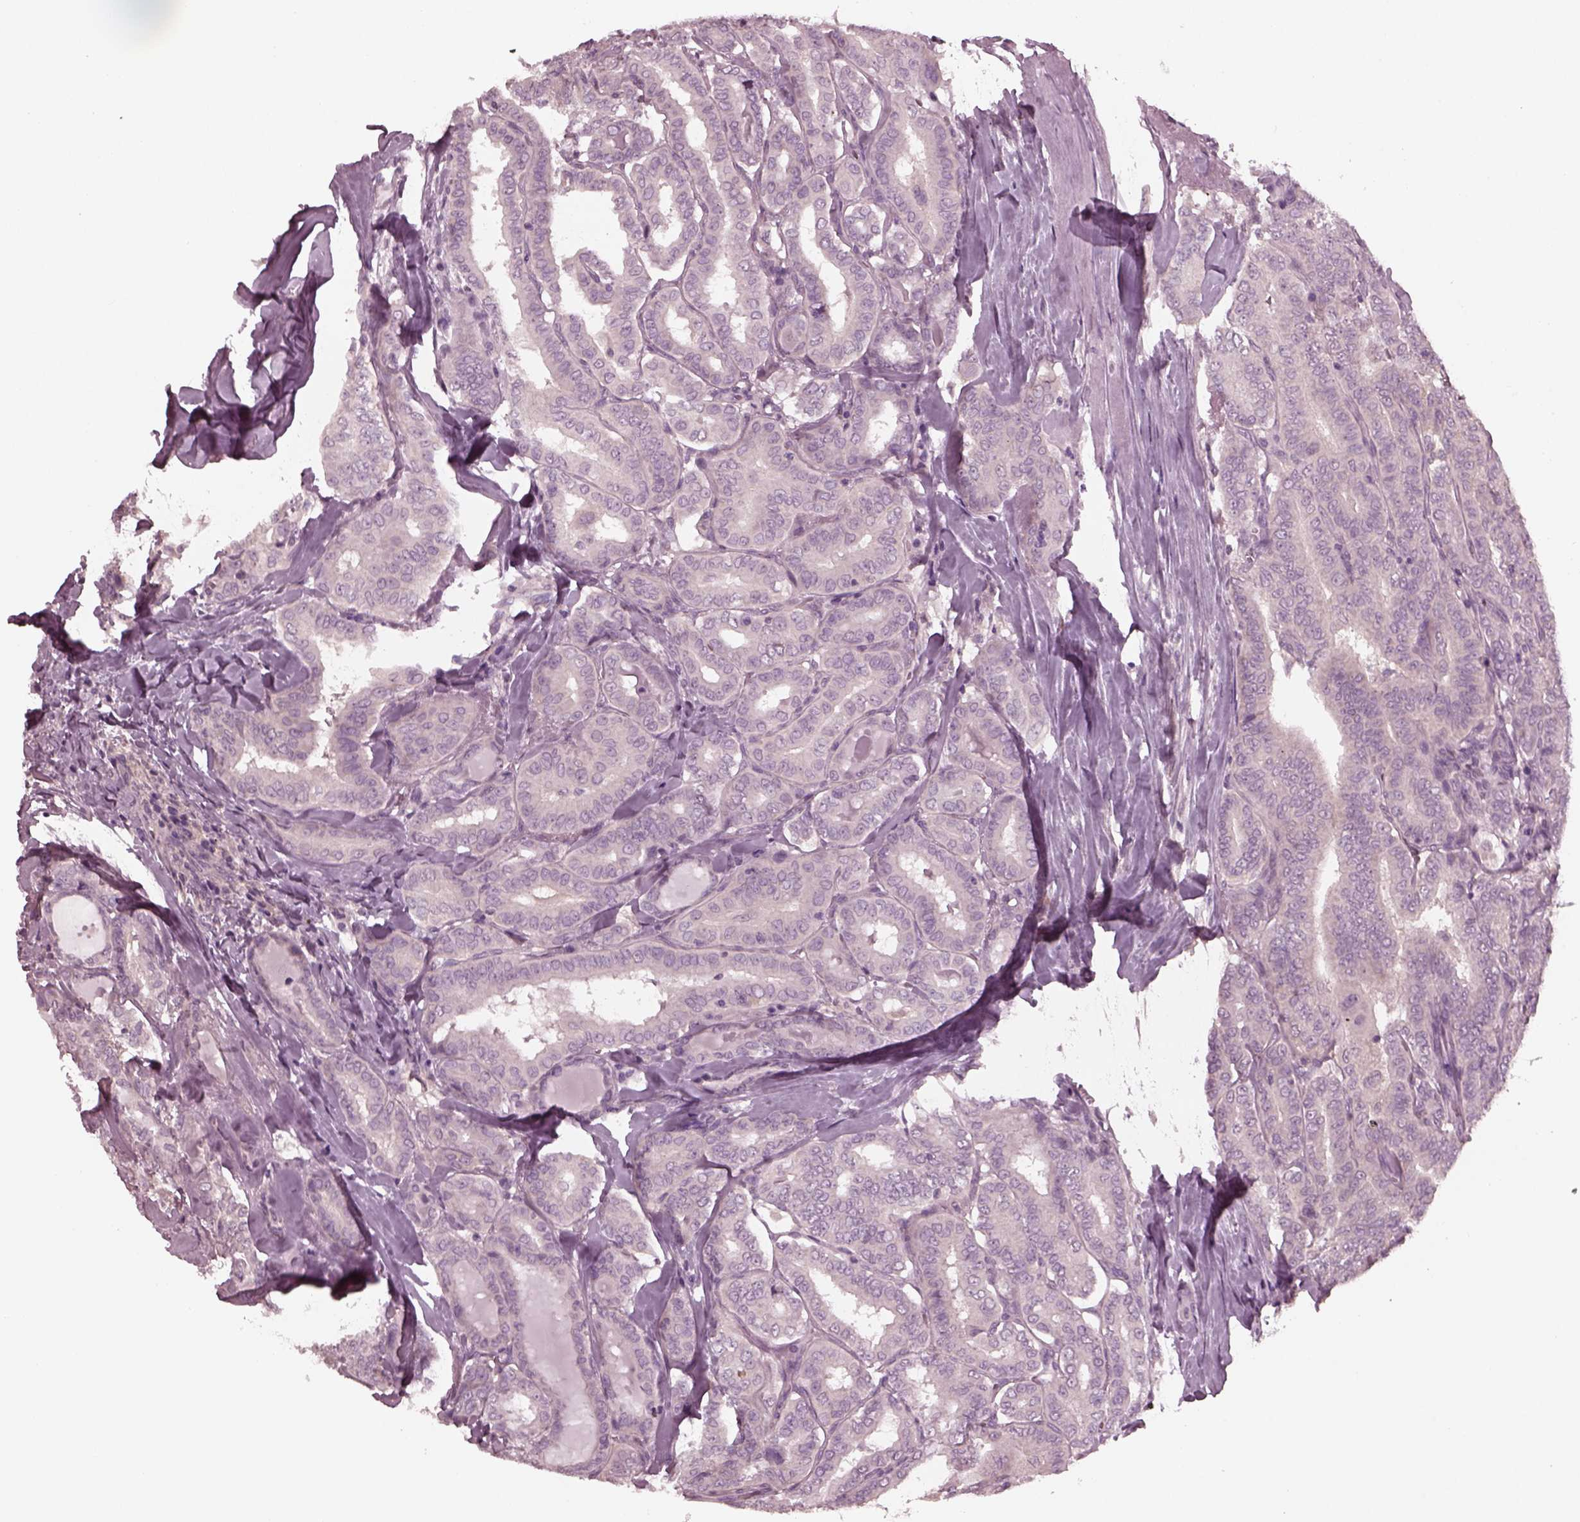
{"staining": {"intensity": "negative", "quantity": "none", "location": "none"}, "tissue": "thyroid cancer", "cell_type": "Tumor cells", "image_type": "cancer", "snomed": [{"axis": "morphology", "description": "Papillary adenocarcinoma, NOS"}, {"axis": "morphology", "description": "Papillary adenoma metastatic"}, {"axis": "topography", "description": "Thyroid gland"}], "caption": "Tumor cells show no significant expression in thyroid papillary adenoma metastatic.", "gene": "YY2", "patient": {"sex": "female", "age": 50}}